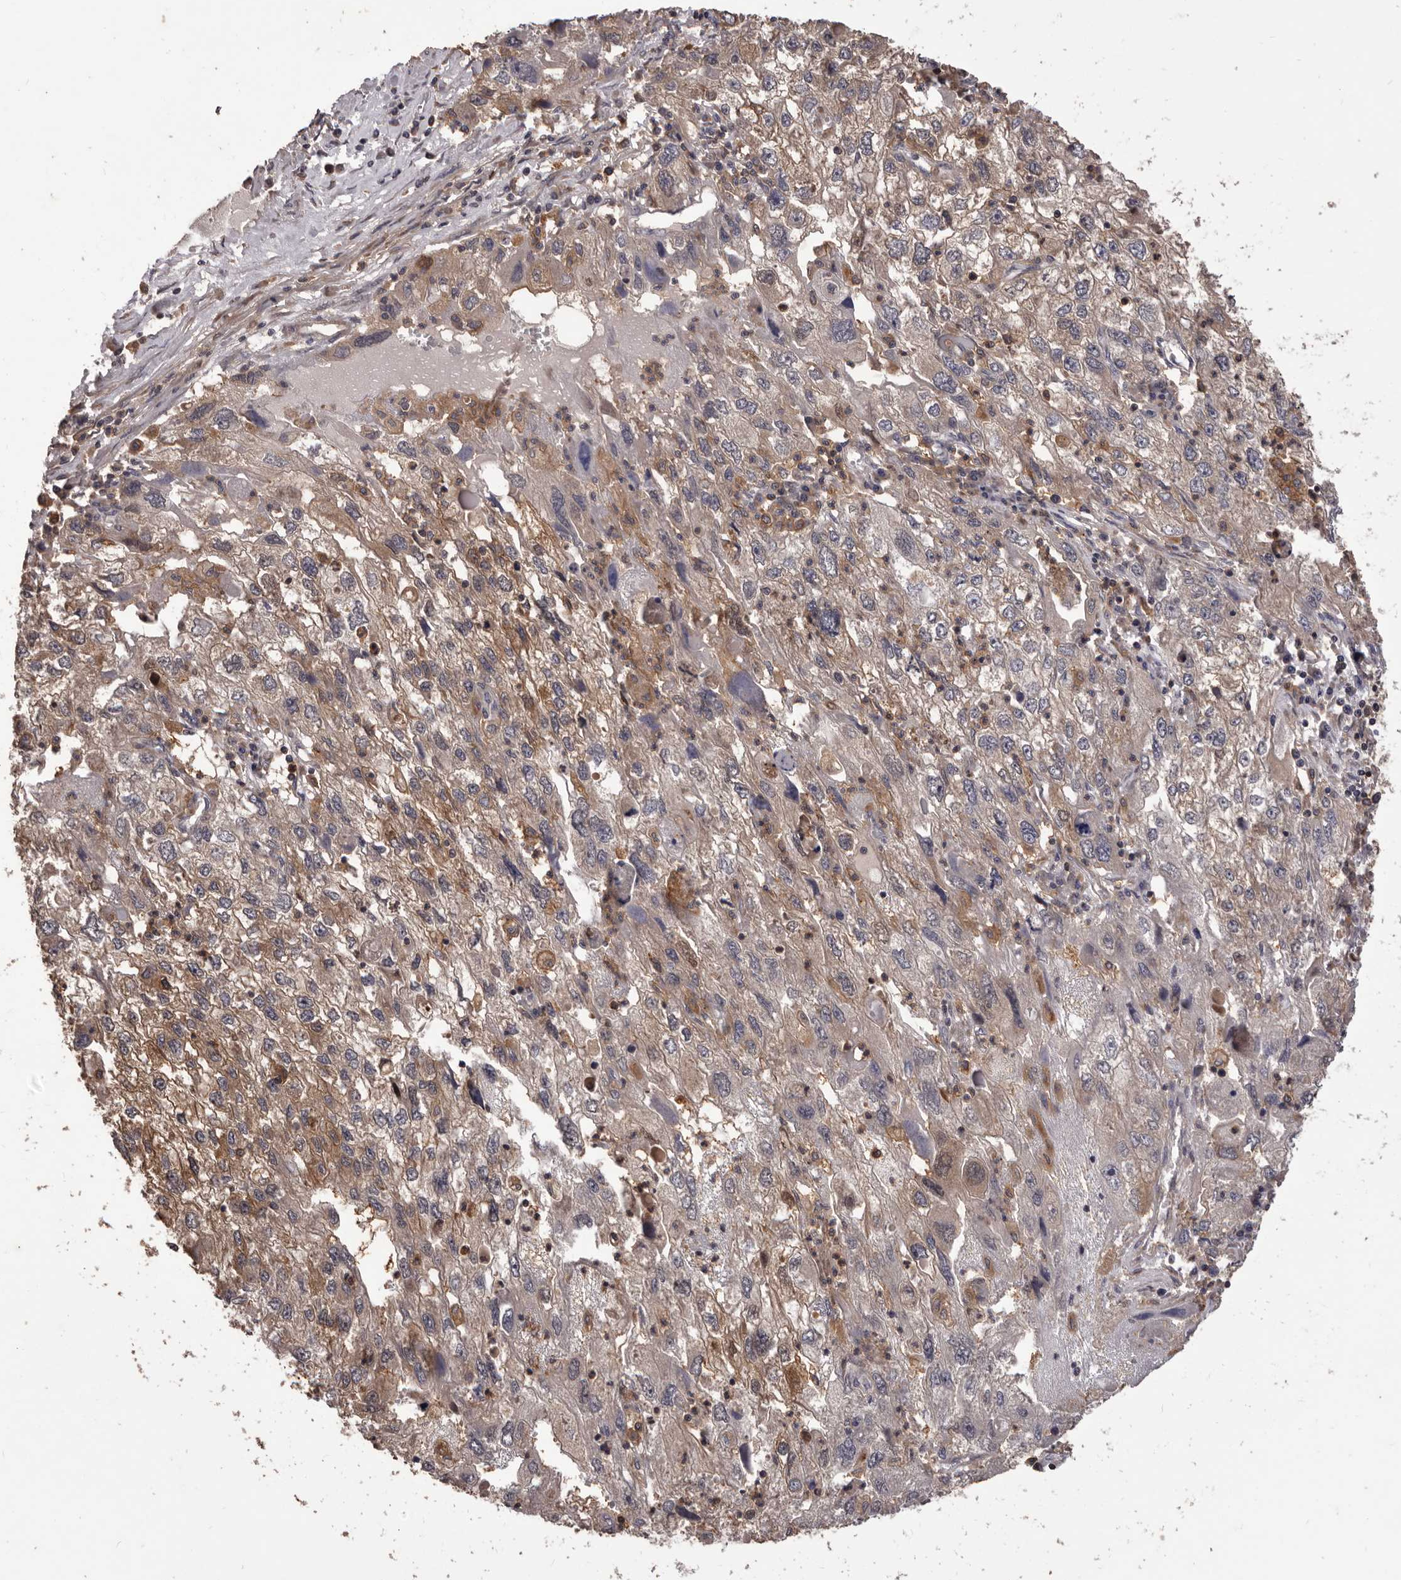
{"staining": {"intensity": "moderate", "quantity": "<25%", "location": "cytoplasmic/membranous"}, "tissue": "endometrial cancer", "cell_type": "Tumor cells", "image_type": "cancer", "snomed": [{"axis": "morphology", "description": "Adenocarcinoma, NOS"}, {"axis": "topography", "description": "Endometrium"}], "caption": "IHC staining of endometrial cancer (adenocarcinoma), which shows low levels of moderate cytoplasmic/membranous expression in approximately <25% of tumor cells indicating moderate cytoplasmic/membranous protein staining. The staining was performed using DAB (3,3'-diaminobenzidine) (brown) for protein detection and nuclei were counterstained in hematoxylin (blue).", "gene": "GLIPR2", "patient": {"sex": "female", "age": 49}}